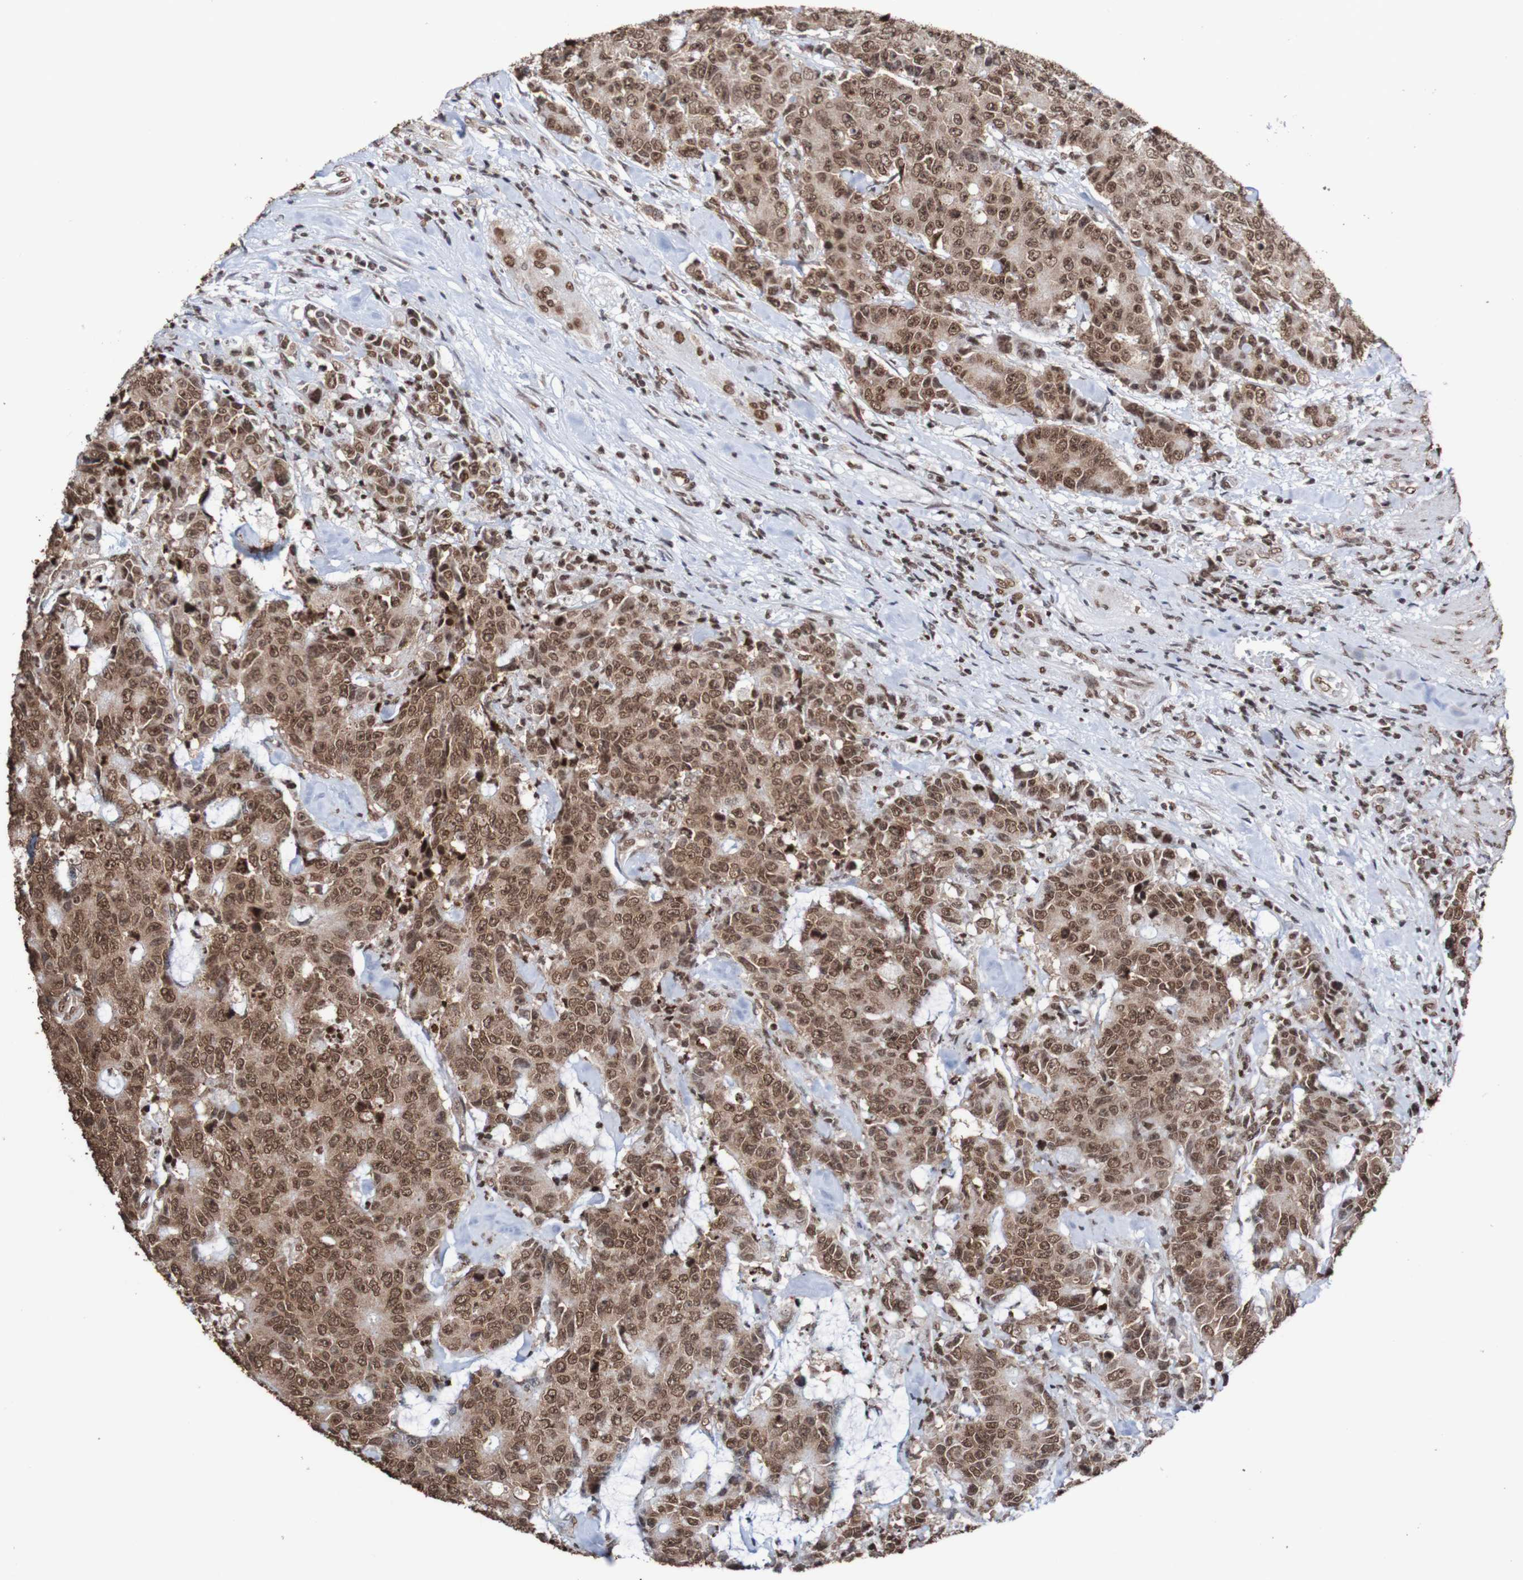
{"staining": {"intensity": "moderate", "quantity": ">75%", "location": "cytoplasmic/membranous,nuclear"}, "tissue": "colorectal cancer", "cell_type": "Tumor cells", "image_type": "cancer", "snomed": [{"axis": "morphology", "description": "Adenocarcinoma, NOS"}, {"axis": "topography", "description": "Colon"}], "caption": "Adenocarcinoma (colorectal) was stained to show a protein in brown. There is medium levels of moderate cytoplasmic/membranous and nuclear staining in approximately >75% of tumor cells.", "gene": "GFI1", "patient": {"sex": "female", "age": 86}}